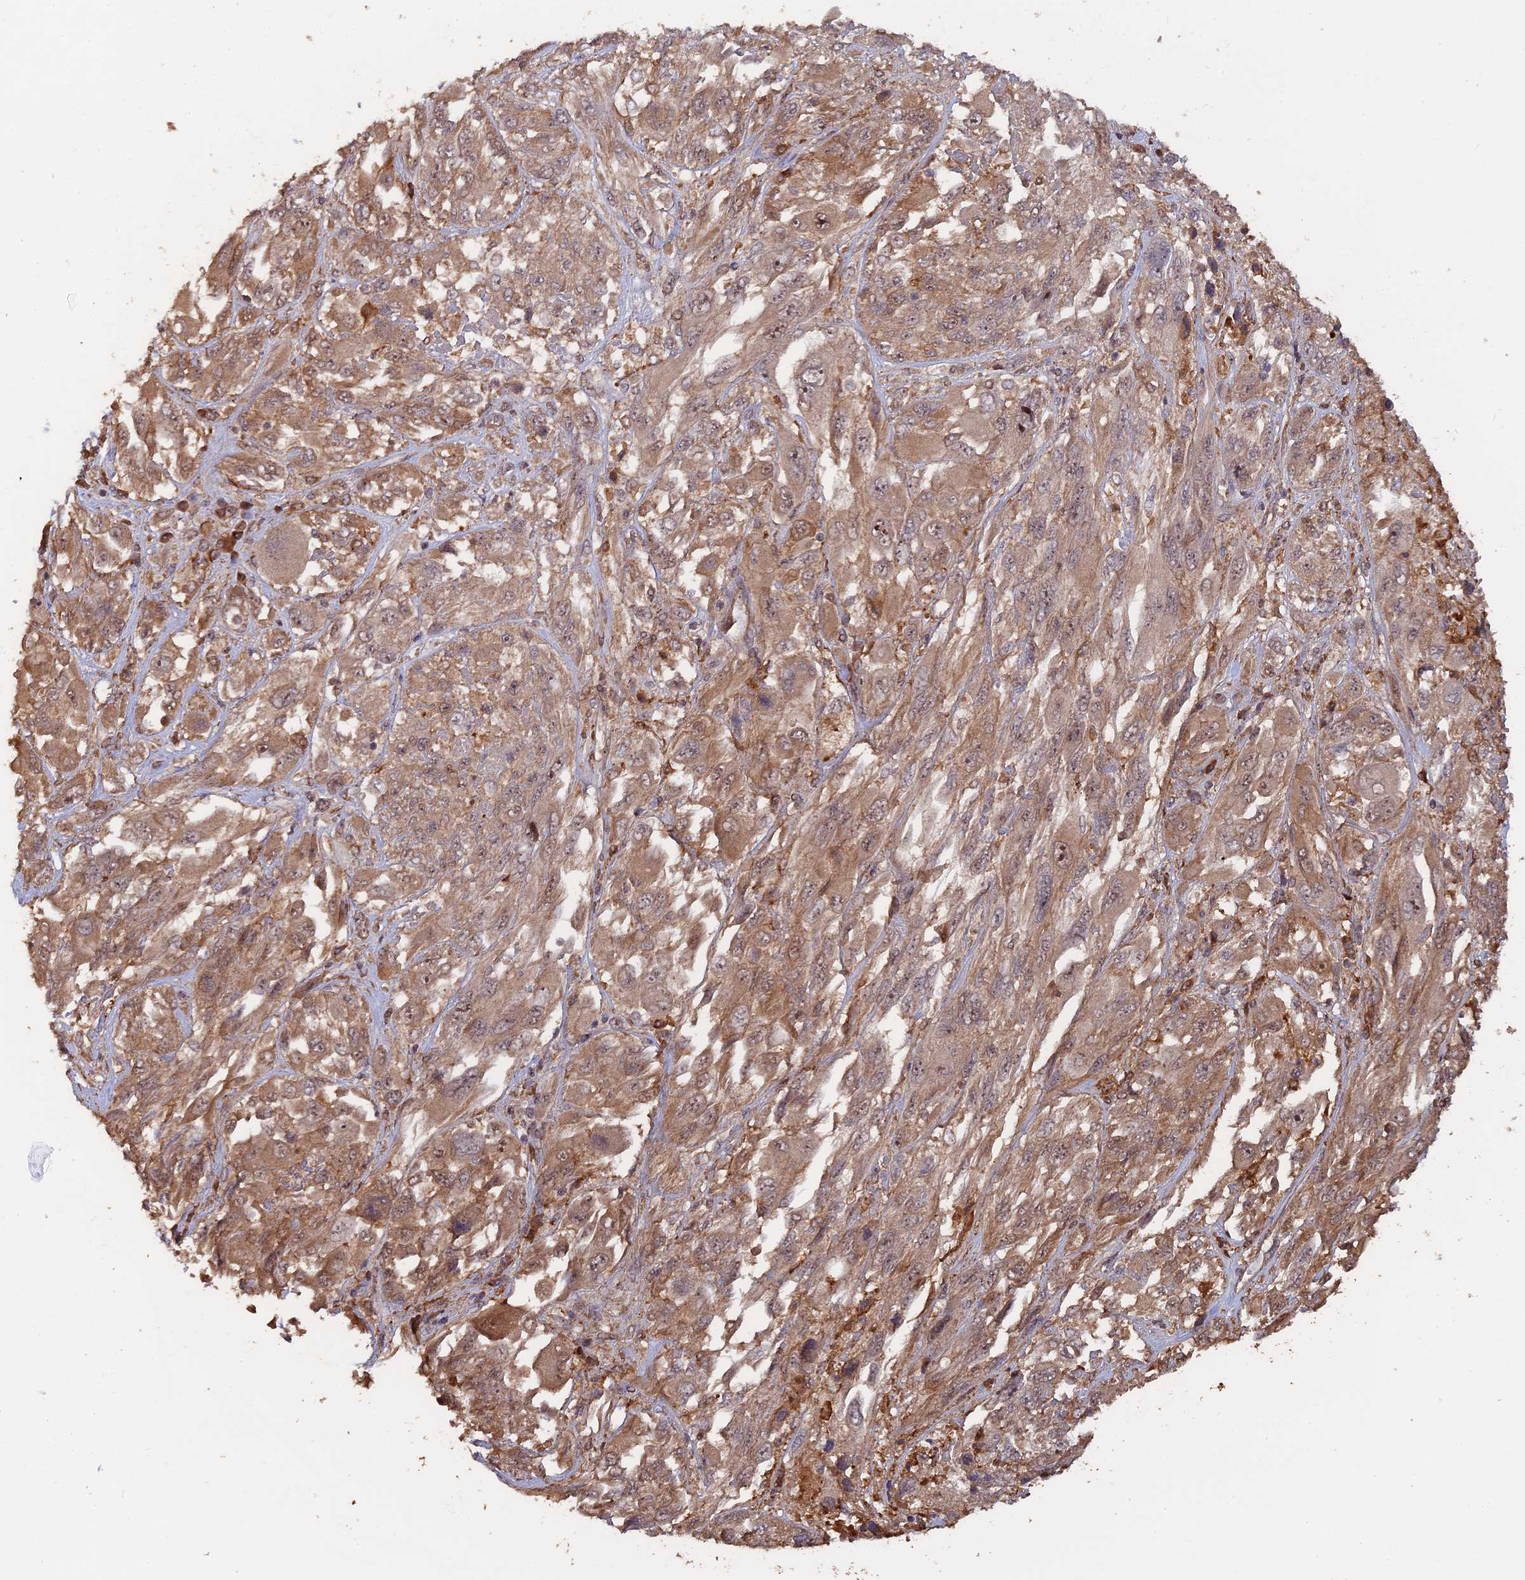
{"staining": {"intensity": "moderate", "quantity": ">75%", "location": "cytoplasmic/membranous"}, "tissue": "melanoma", "cell_type": "Tumor cells", "image_type": "cancer", "snomed": [{"axis": "morphology", "description": "Malignant melanoma, NOS"}, {"axis": "topography", "description": "Skin"}], "caption": "Human malignant melanoma stained with a protein marker shows moderate staining in tumor cells.", "gene": "SAC3D1", "patient": {"sex": "female", "age": 91}}